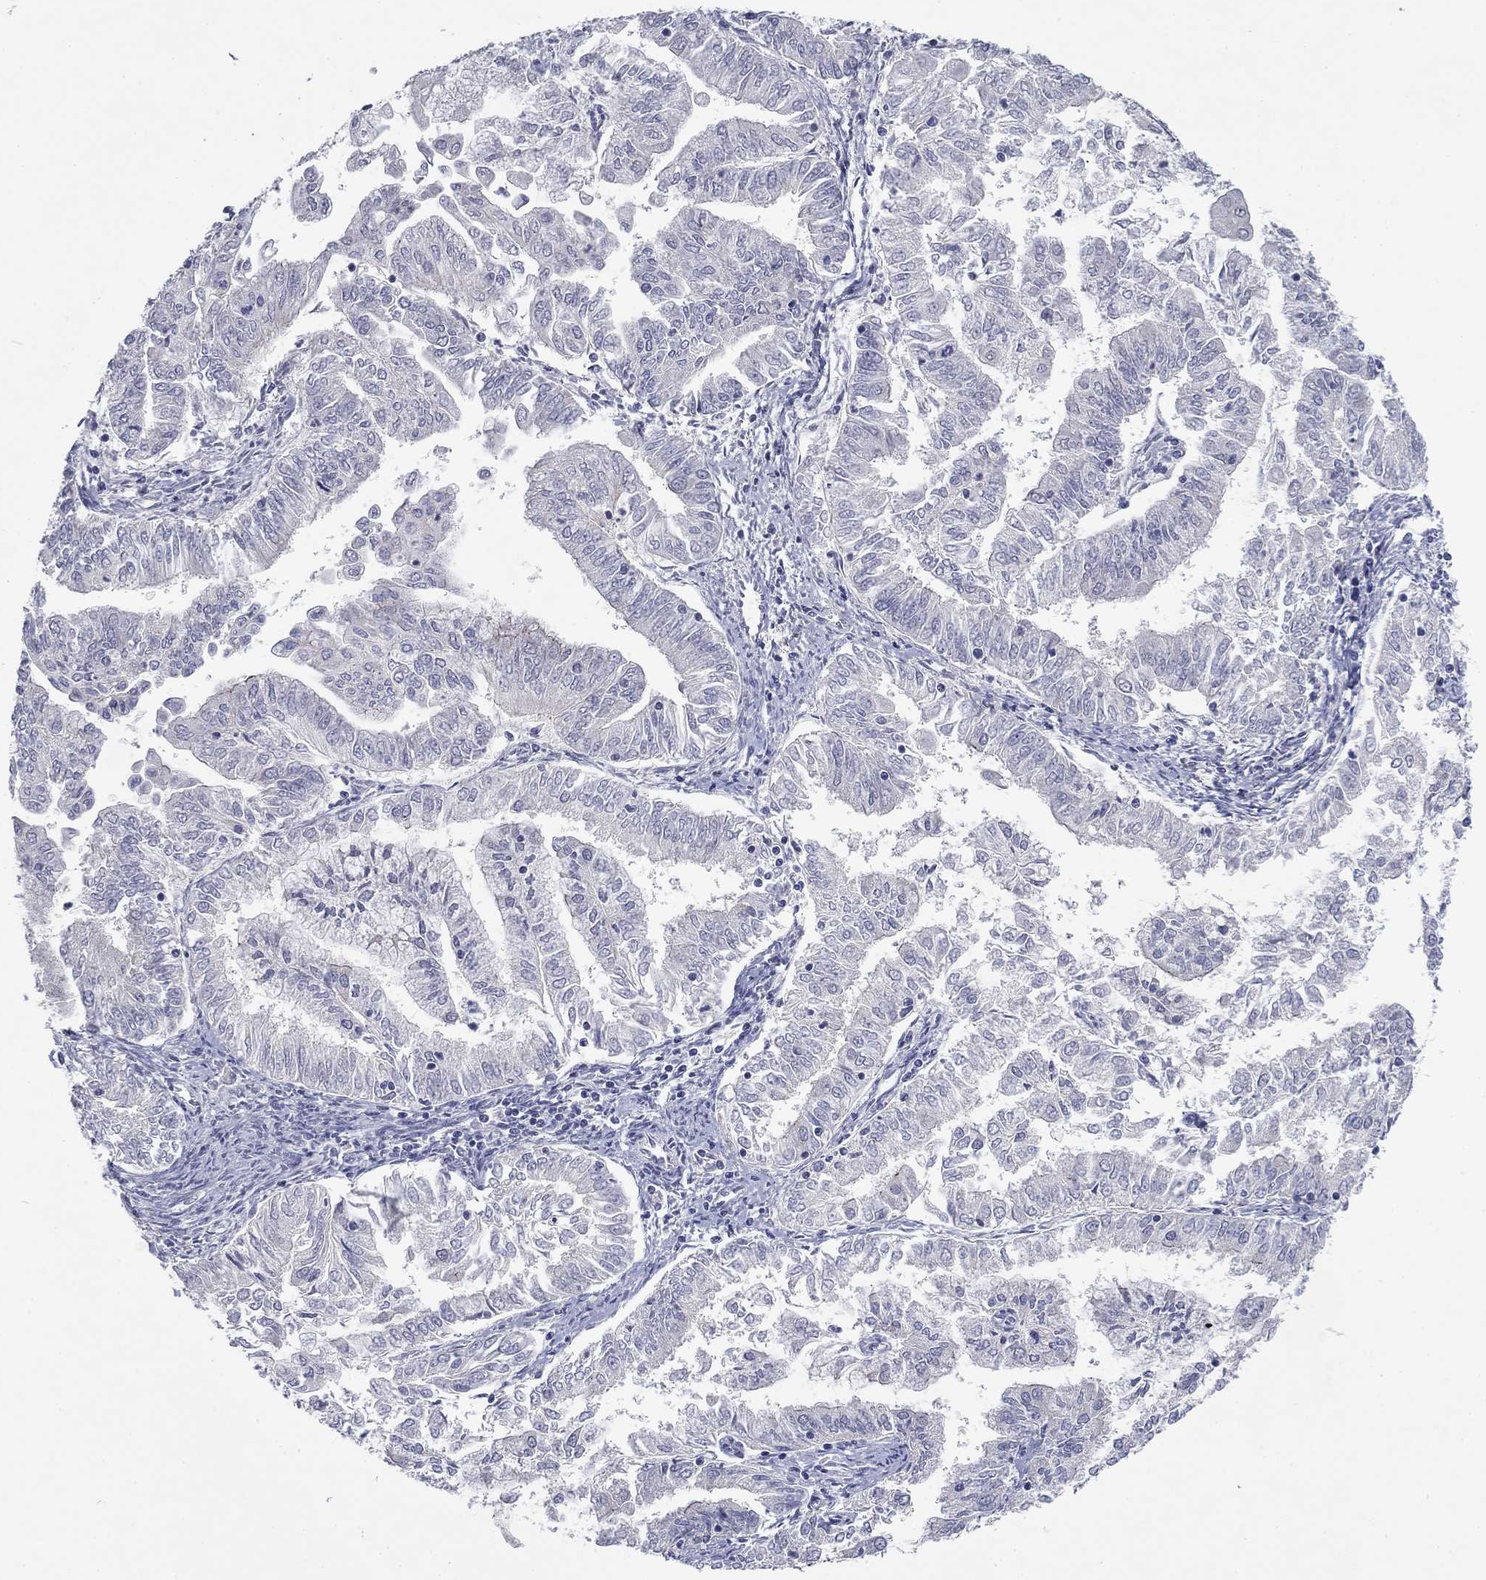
{"staining": {"intensity": "negative", "quantity": "none", "location": "none"}, "tissue": "endometrial cancer", "cell_type": "Tumor cells", "image_type": "cancer", "snomed": [{"axis": "morphology", "description": "Adenocarcinoma, NOS"}, {"axis": "topography", "description": "Endometrium"}], "caption": "This is an IHC photomicrograph of endometrial cancer (adenocarcinoma). There is no expression in tumor cells.", "gene": "CNTNAP4", "patient": {"sex": "female", "age": 56}}